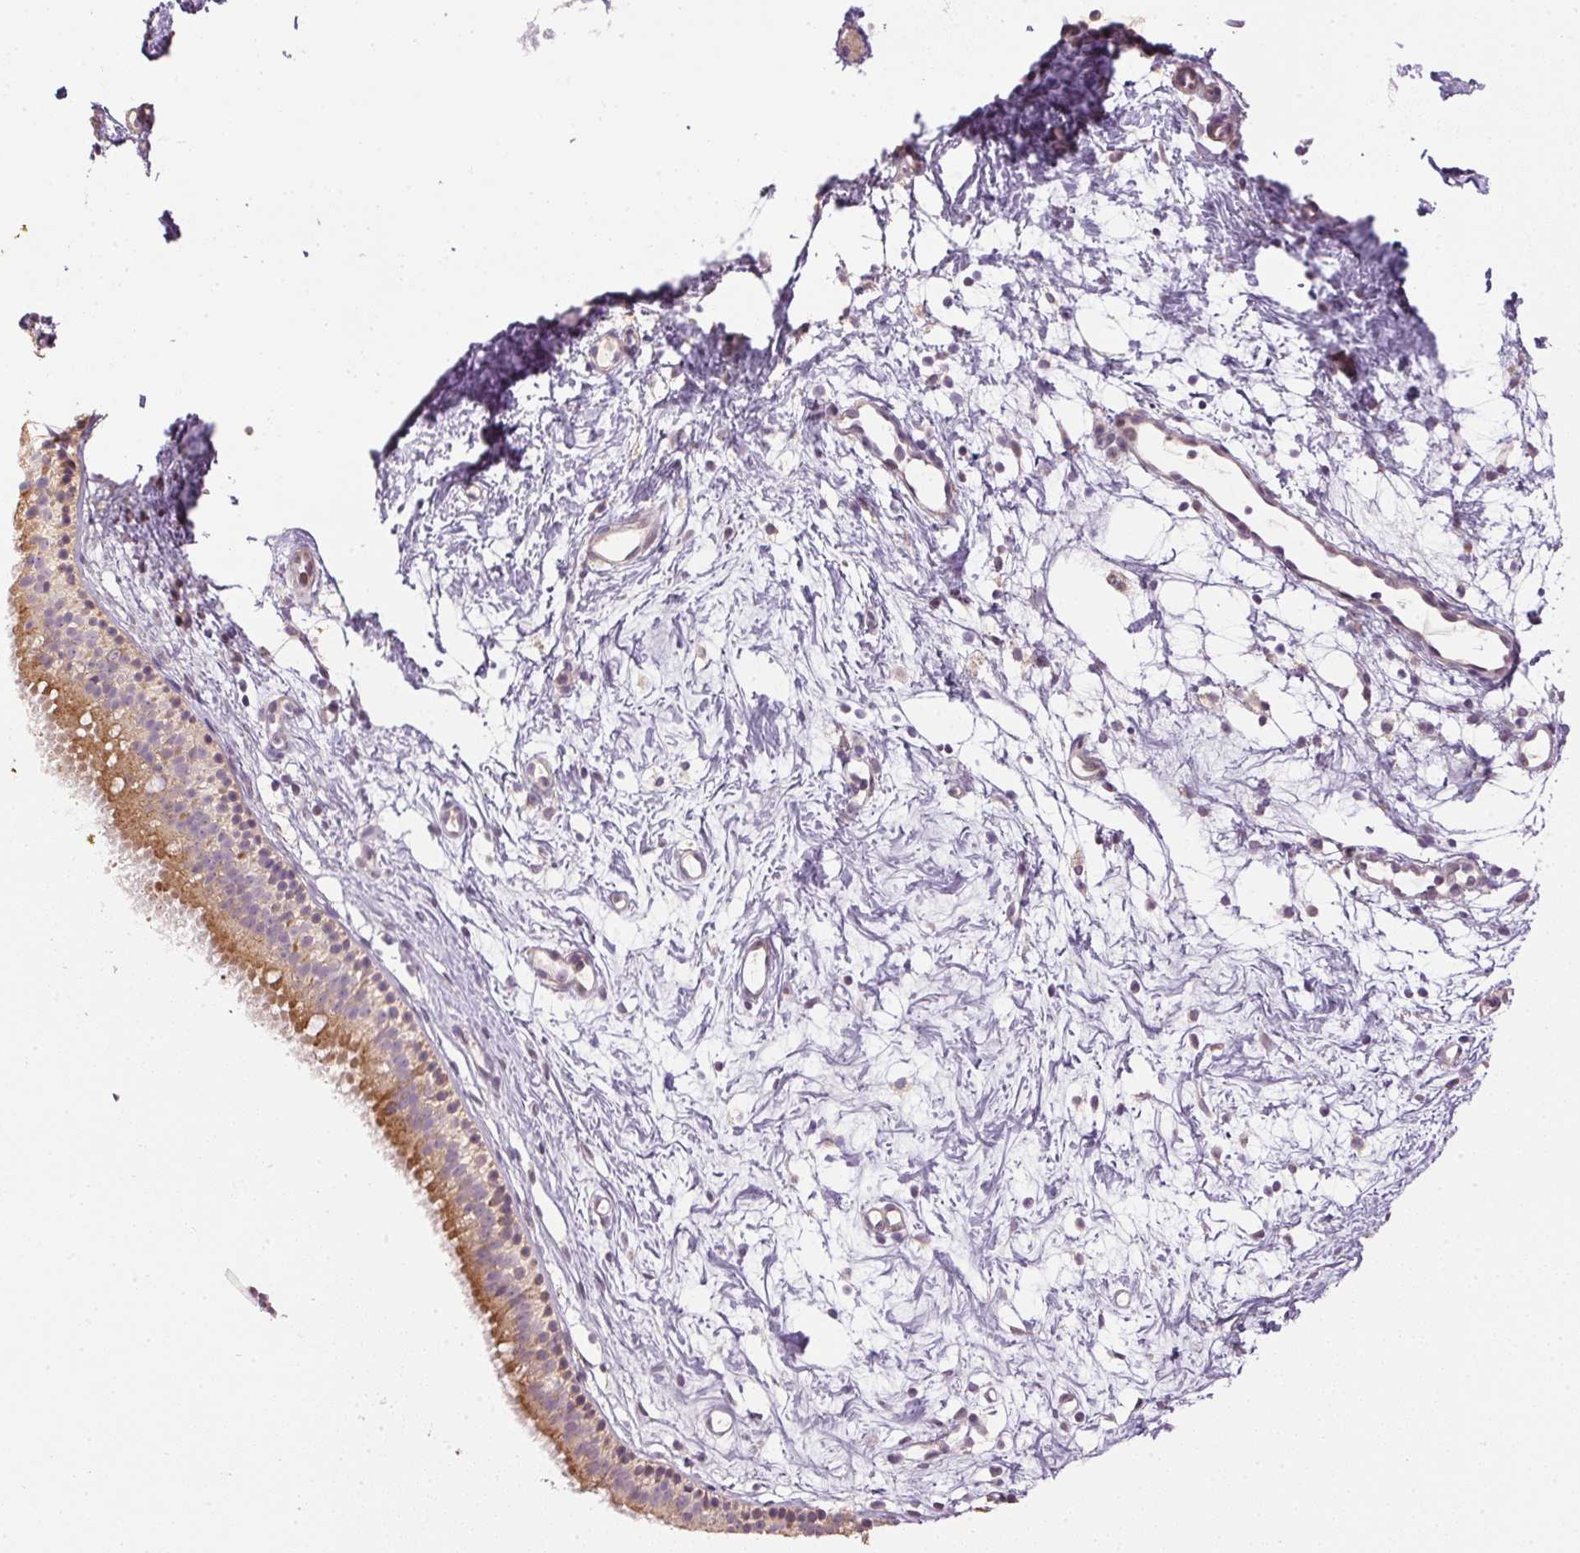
{"staining": {"intensity": "moderate", "quantity": ">75%", "location": "cytoplasmic/membranous"}, "tissue": "nasopharynx", "cell_type": "Respiratory epithelial cells", "image_type": "normal", "snomed": [{"axis": "morphology", "description": "Normal tissue, NOS"}, {"axis": "topography", "description": "Nasopharynx"}], "caption": "Protein staining of benign nasopharynx displays moderate cytoplasmic/membranous expression in approximately >75% of respiratory epithelial cells.", "gene": "SC5D", "patient": {"sex": "male", "age": 58}}